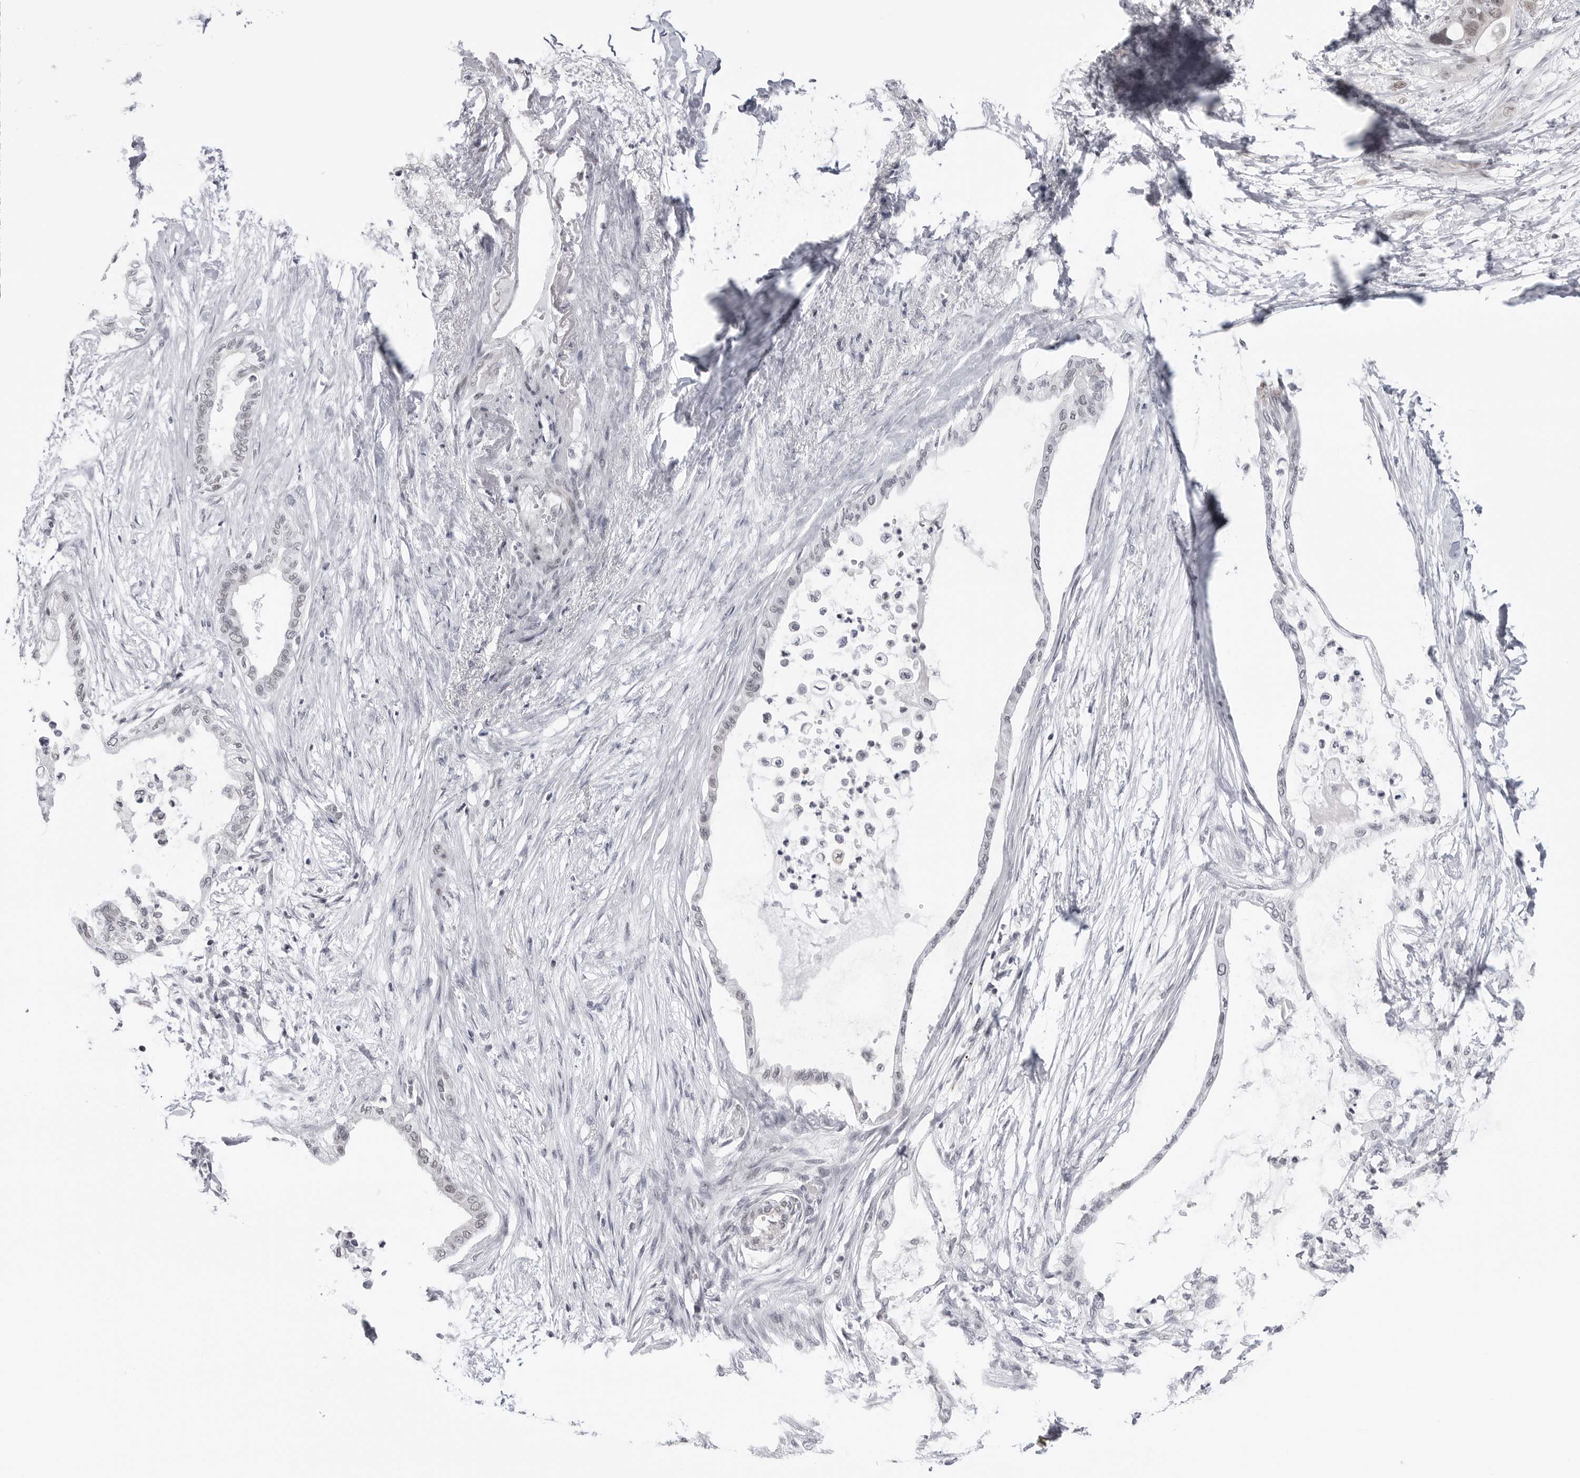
{"staining": {"intensity": "negative", "quantity": "none", "location": "none"}, "tissue": "pancreatic cancer", "cell_type": "Tumor cells", "image_type": "cancer", "snomed": [{"axis": "morphology", "description": "Normal tissue, NOS"}, {"axis": "morphology", "description": "Adenocarcinoma, NOS"}, {"axis": "topography", "description": "Pancreas"}, {"axis": "topography", "description": "Duodenum"}], "caption": "Pancreatic cancer stained for a protein using immunohistochemistry (IHC) demonstrates no staining tumor cells.", "gene": "TRIM66", "patient": {"sex": "female", "age": 60}}